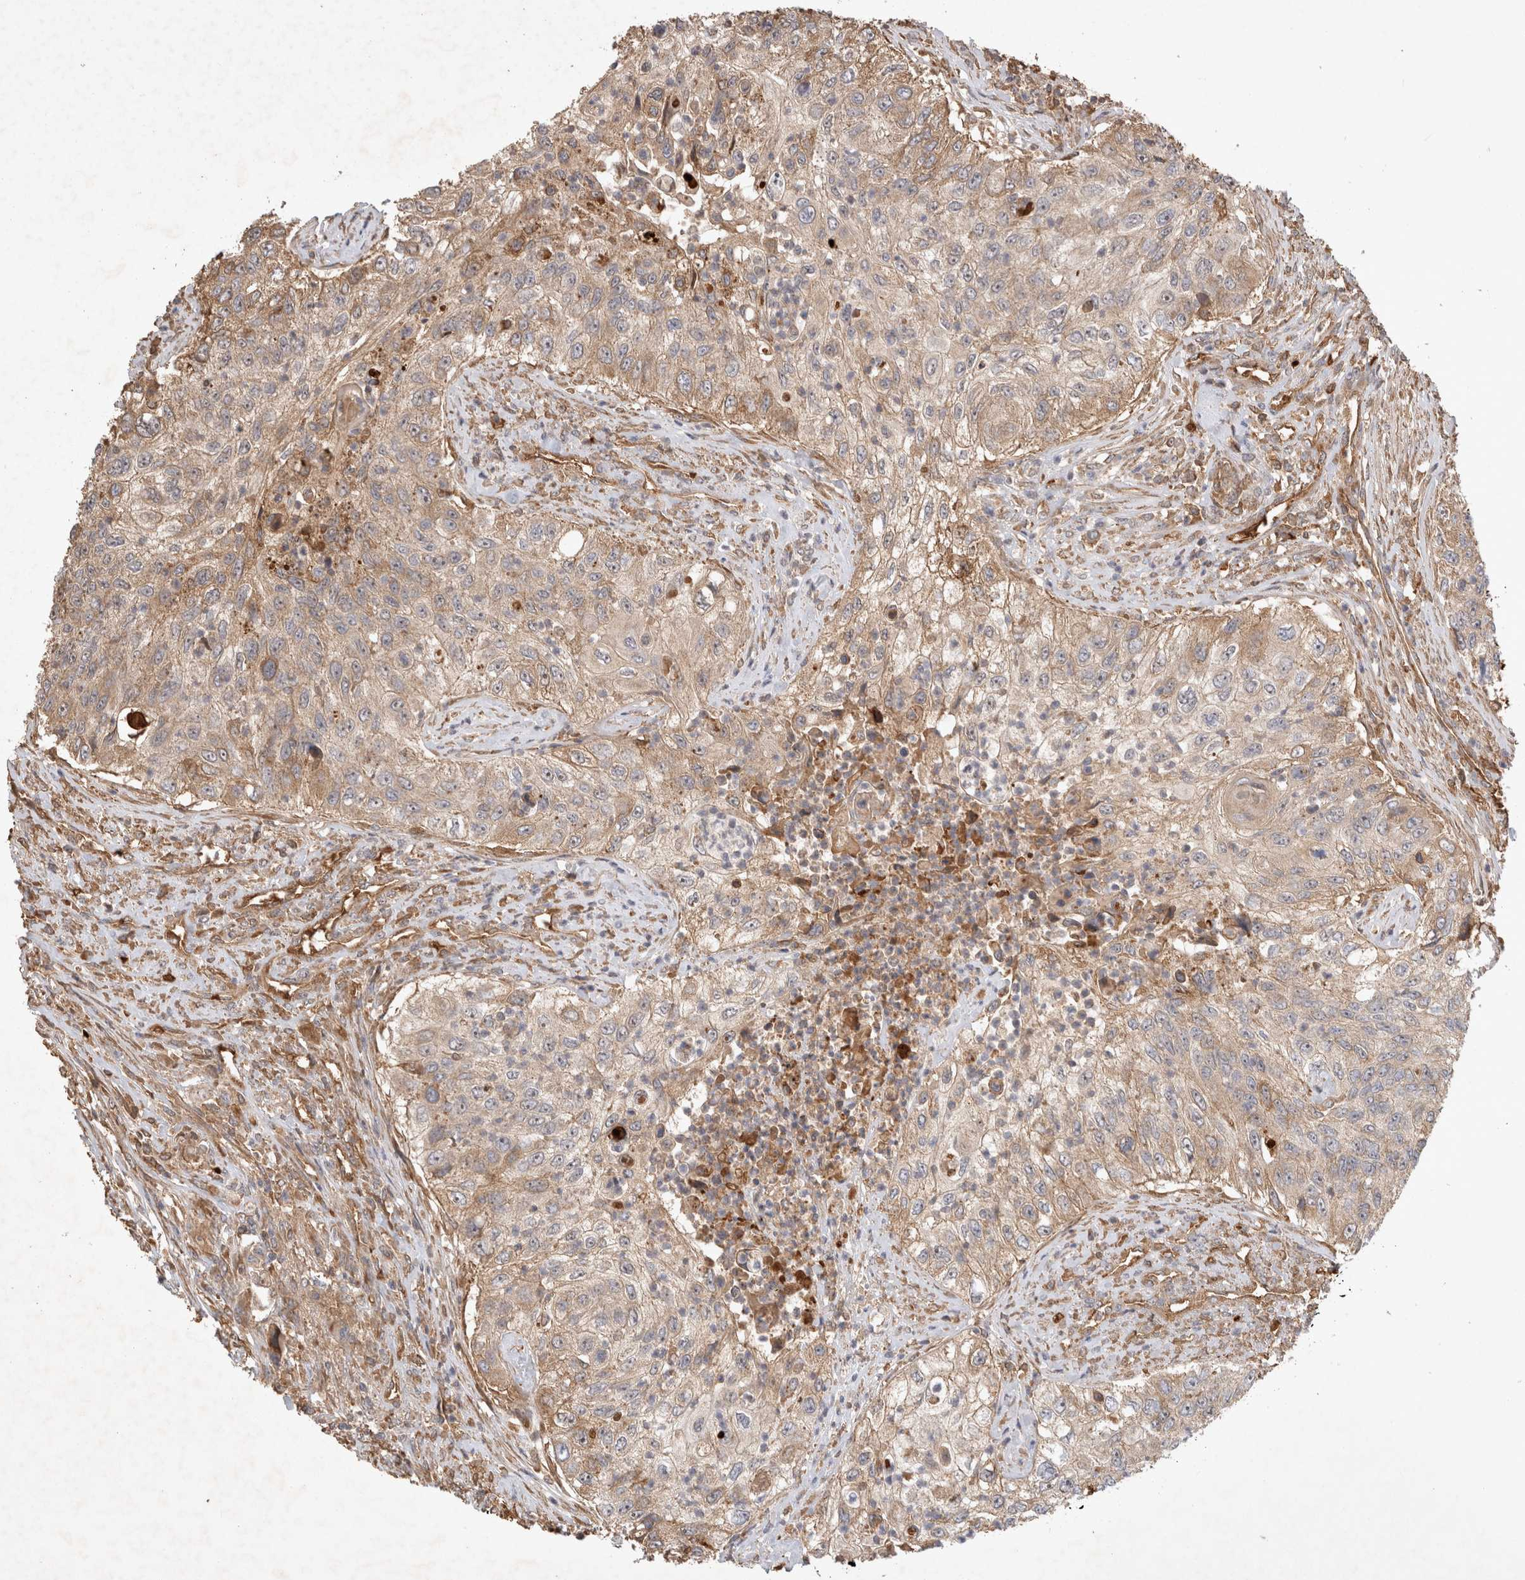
{"staining": {"intensity": "weak", "quantity": ">75%", "location": "cytoplasmic/membranous"}, "tissue": "urothelial cancer", "cell_type": "Tumor cells", "image_type": "cancer", "snomed": [{"axis": "morphology", "description": "Urothelial carcinoma, High grade"}, {"axis": "topography", "description": "Urinary bladder"}], "caption": "A micrograph of high-grade urothelial carcinoma stained for a protein exhibits weak cytoplasmic/membranous brown staining in tumor cells. Immunohistochemistry (ihc) stains the protein in brown and the nuclei are stained blue.", "gene": "FAM221A", "patient": {"sex": "female", "age": 60}}